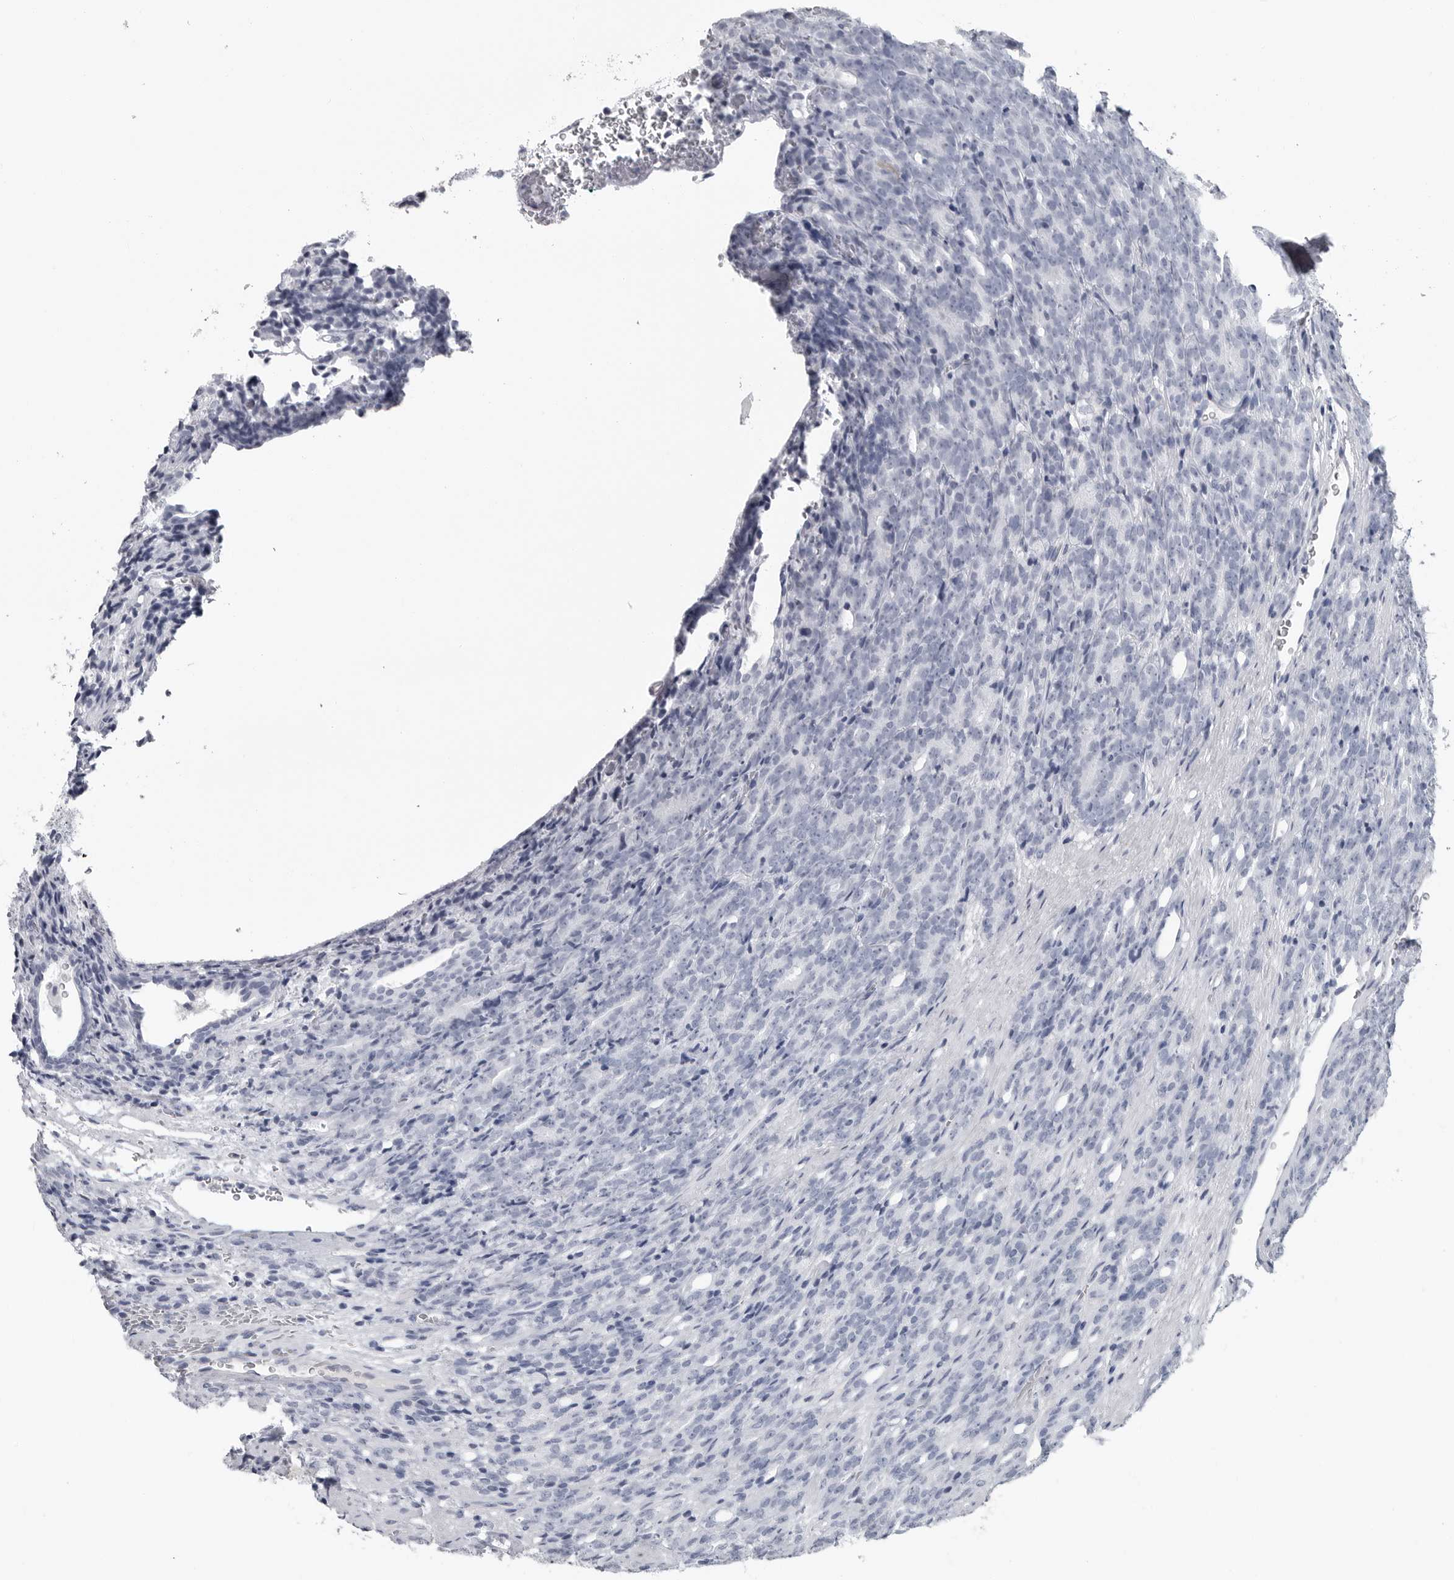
{"staining": {"intensity": "negative", "quantity": "none", "location": "none"}, "tissue": "prostate cancer", "cell_type": "Tumor cells", "image_type": "cancer", "snomed": [{"axis": "morphology", "description": "Adenocarcinoma, High grade"}, {"axis": "topography", "description": "Prostate"}], "caption": "Micrograph shows no significant protein staining in tumor cells of prostate cancer (high-grade adenocarcinoma).", "gene": "AMPD1", "patient": {"sex": "male", "age": 62}}